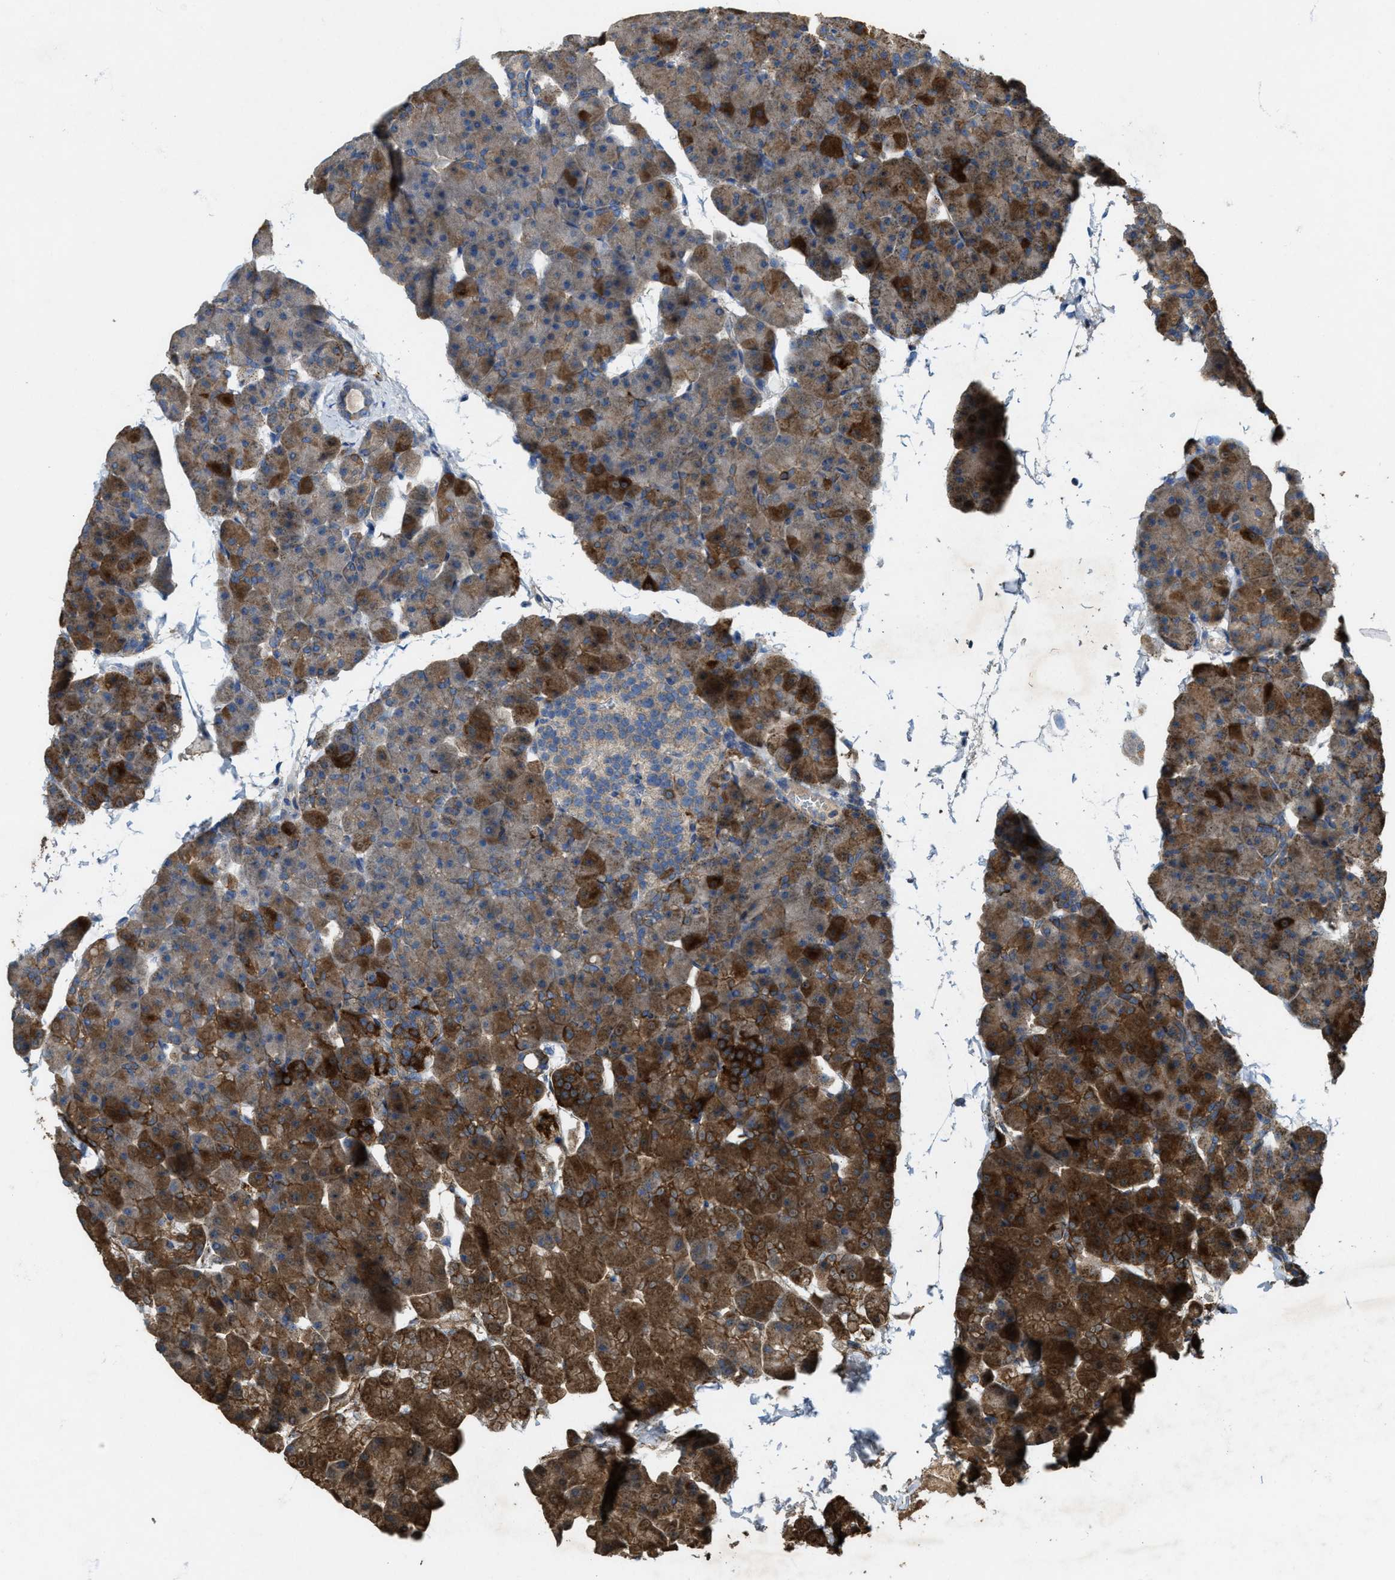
{"staining": {"intensity": "moderate", "quantity": "25%-75%", "location": "cytoplasmic/membranous"}, "tissue": "pancreas", "cell_type": "Exocrine glandular cells", "image_type": "normal", "snomed": [{"axis": "morphology", "description": "Normal tissue, NOS"}, {"axis": "topography", "description": "Pancreas"}], "caption": "A brown stain highlights moderate cytoplasmic/membranous positivity of a protein in exocrine glandular cells of benign pancreas. The protein is stained brown, and the nuclei are stained in blue (DAB (3,3'-diaminobenzidine) IHC with brightfield microscopy, high magnification).", "gene": "PDP2", "patient": {"sex": "male", "age": 35}}